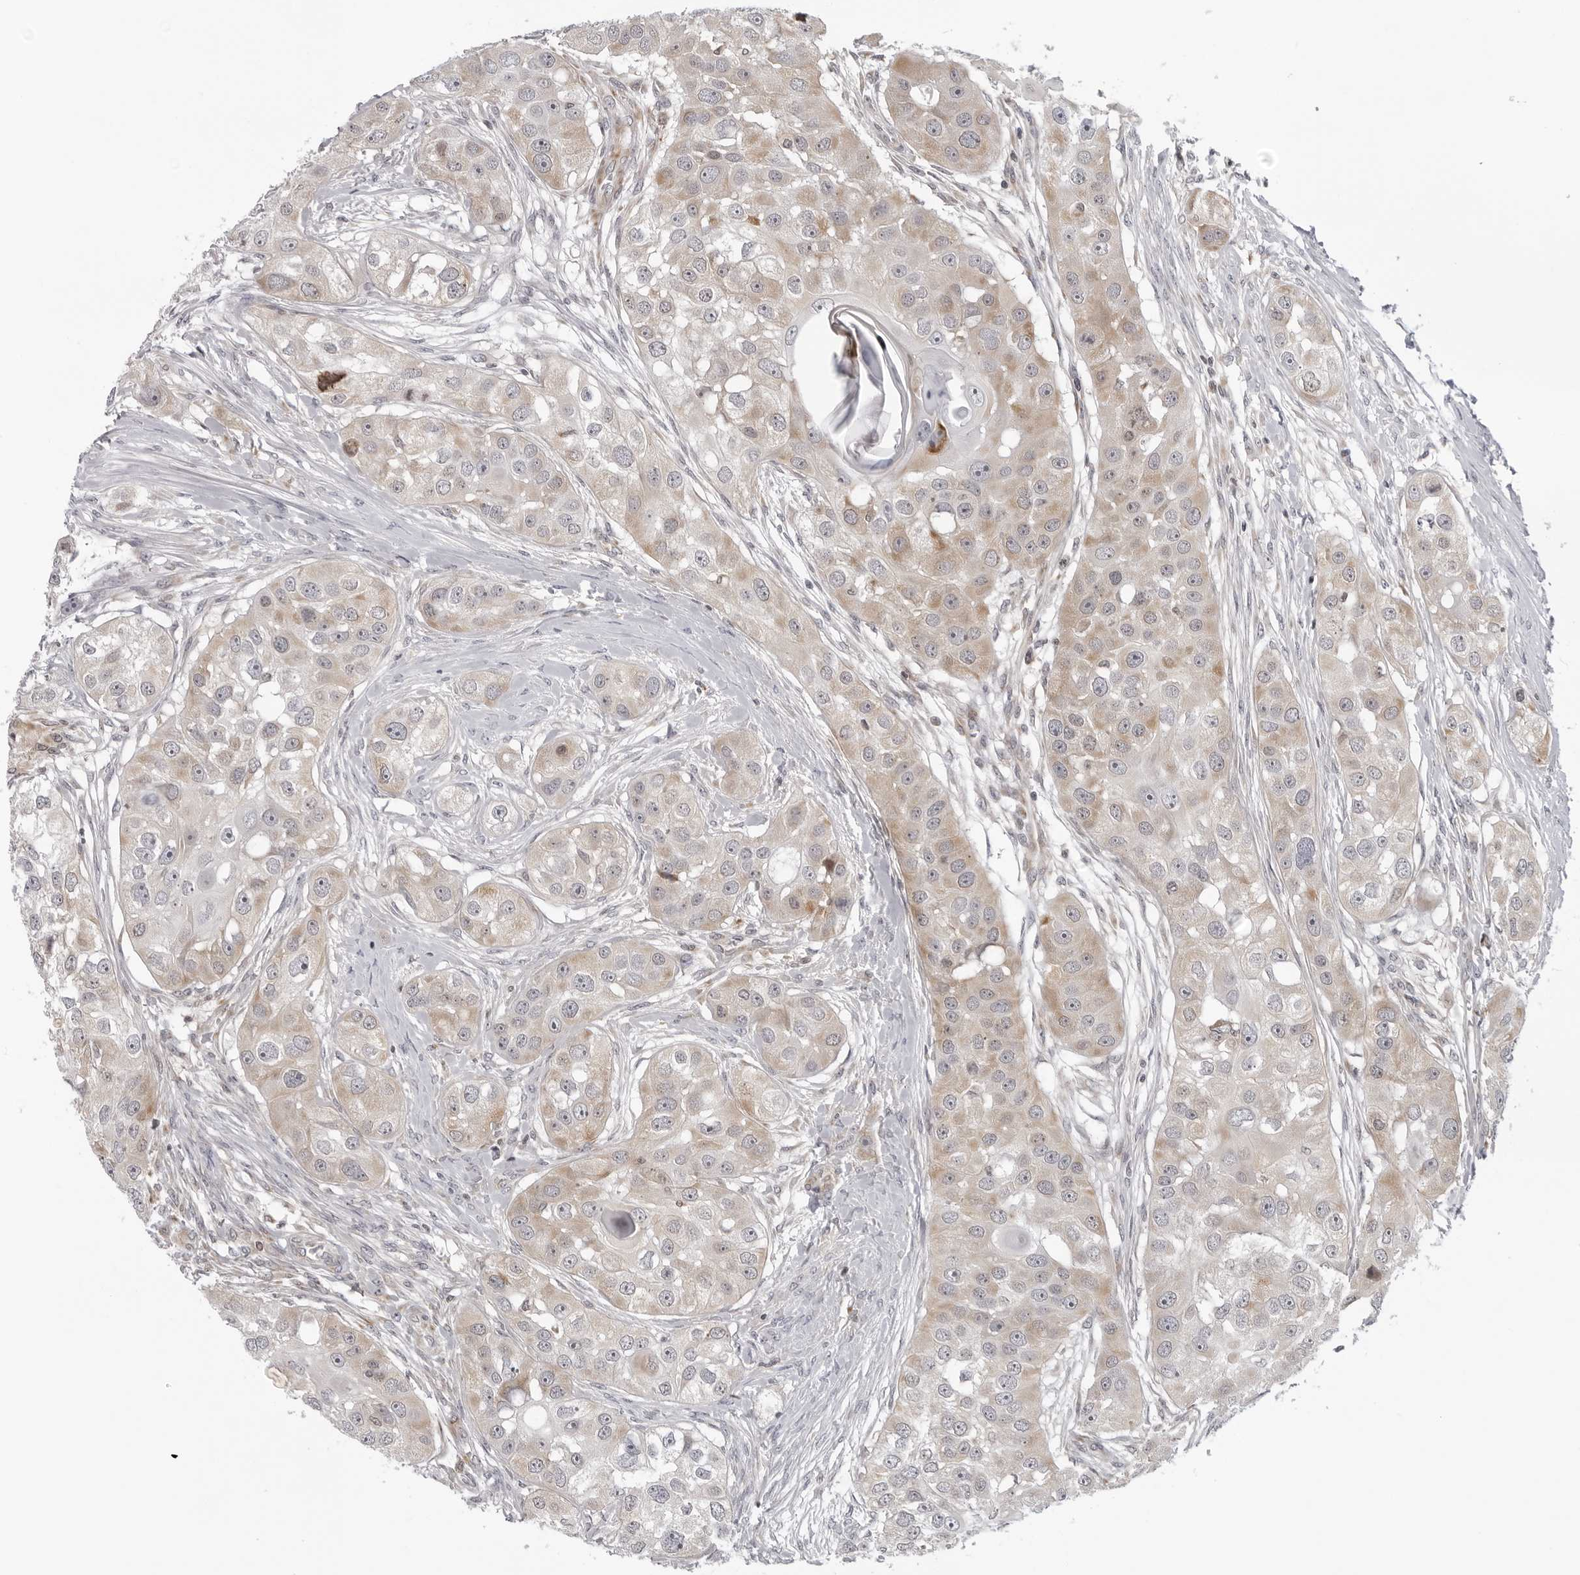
{"staining": {"intensity": "weak", "quantity": "25%-75%", "location": "cytoplasmic/membranous"}, "tissue": "head and neck cancer", "cell_type": "Tumor cells", "image_type": "cancer", "snomed": [{"axis": "morphology", "description": "Normal tissue, NOS"}, {"axis": "morphology", "description": "Squamous cell carcinoma, NOS"}, {"axis": "topography", "description": "Skeletal muscle"}, {"axis": "topography", "description": "Head-Neck"}], "caption": "DAB immunohistochemical staining of head and neck cancer (squamous cell carcinoma) exhibits weak cytoplasmic/membranous protein positivity in about 25%-75% of tumor cells.", "gene": "MRPS15", "patient": {"sex": "male", "age": 51}}